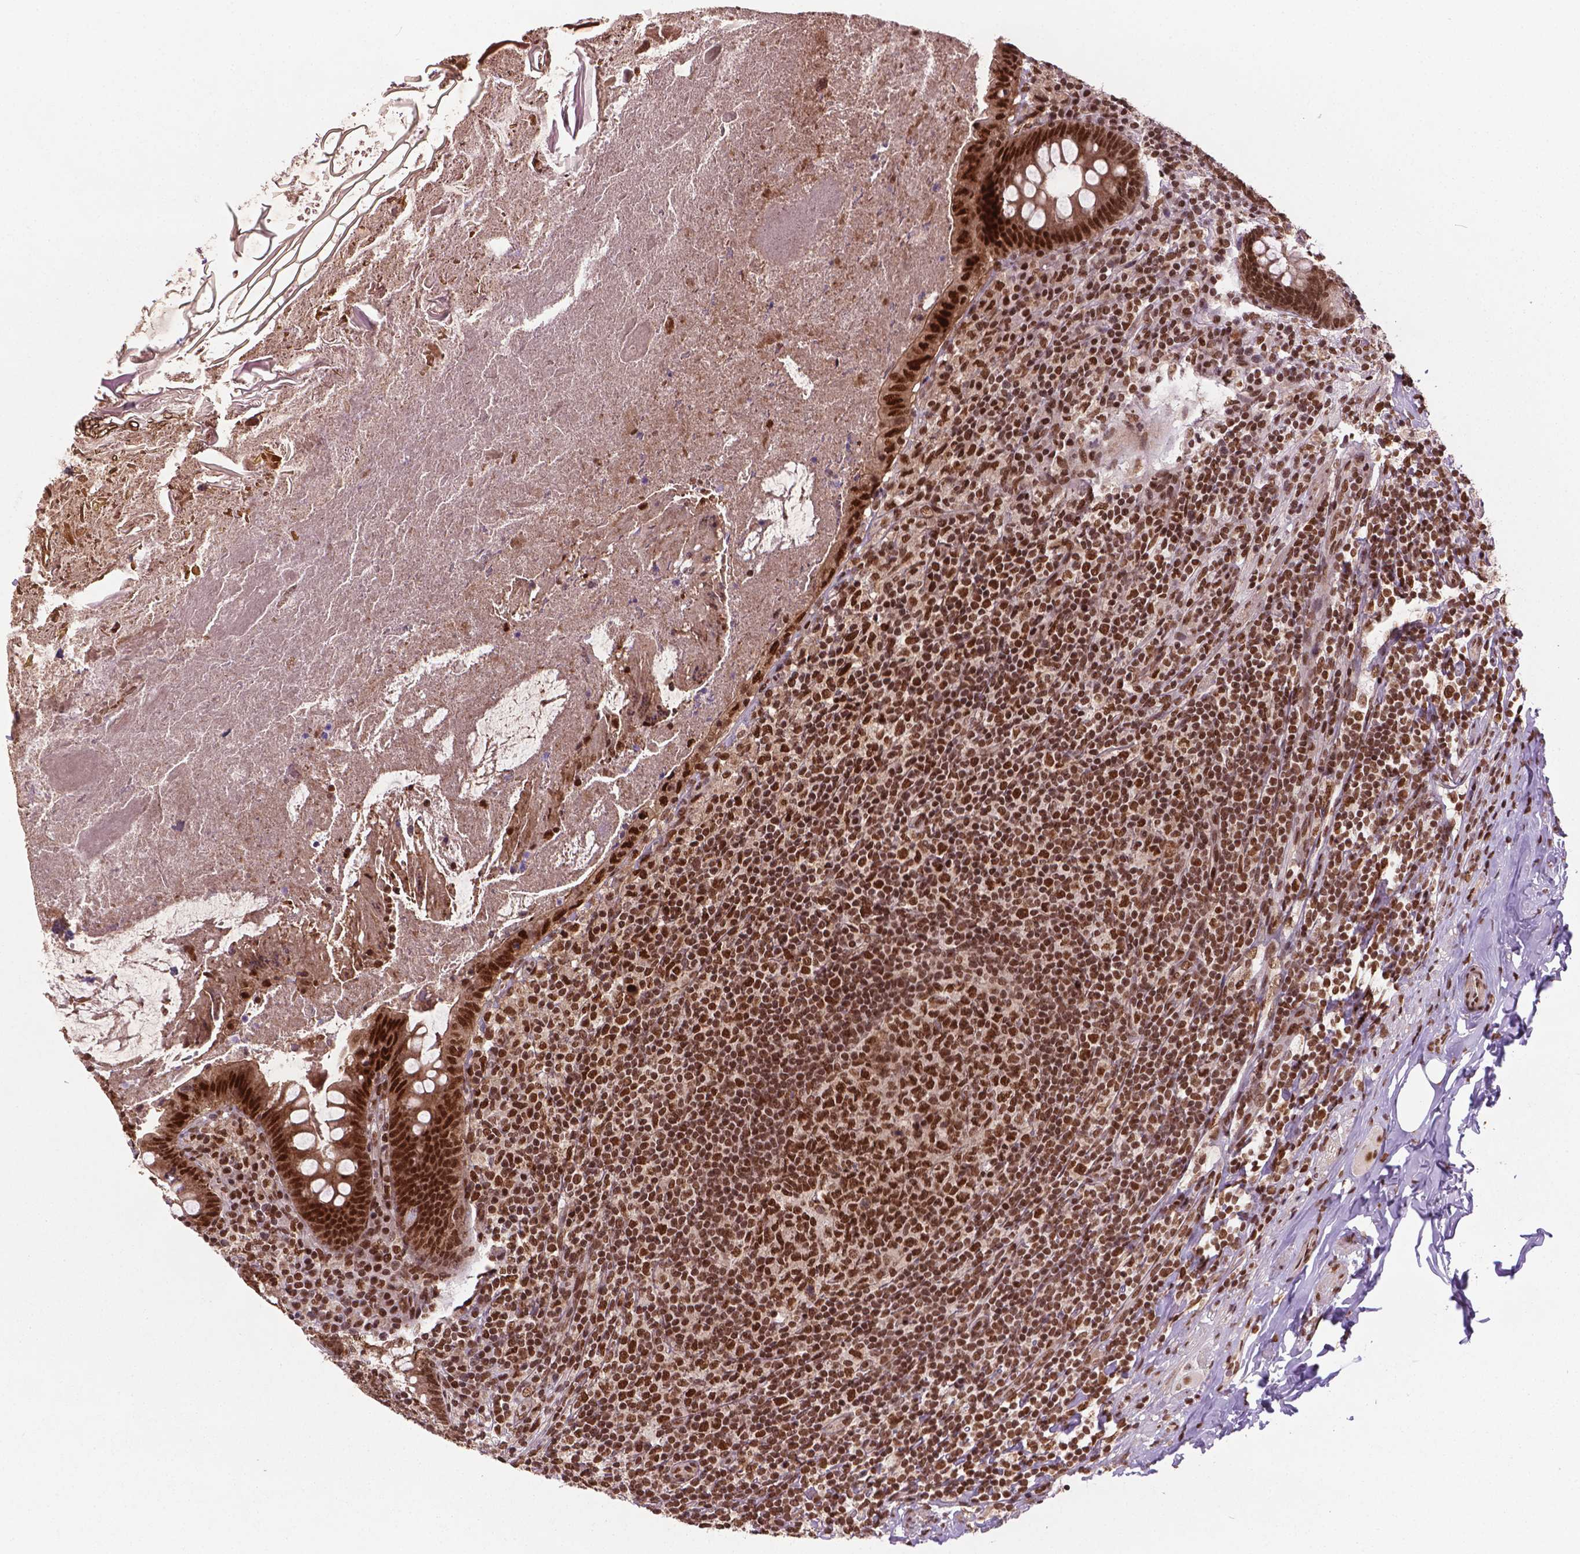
{"staining": {"intensity": "strong", "quantity": ">75%", "location": "nuclear"}, "tissue": "appendix", "cell_type": "Glandular cells", "image_type": "normal", "snomed": [{"axis": "morphology", "description": "Normal tissue, NOS"}, {"axis": "topography", "description": "Appendix"}], "caption": "Strong nuclear protein expression is identified in approximately >75% of glandular cells in appendix. (Stains: DAB in brown, nuclei in blue, Microscopy: brightfield microscopy at high magnification).", "gene": "SIRT6", "patient": {"sex": "male", "age": 47}}